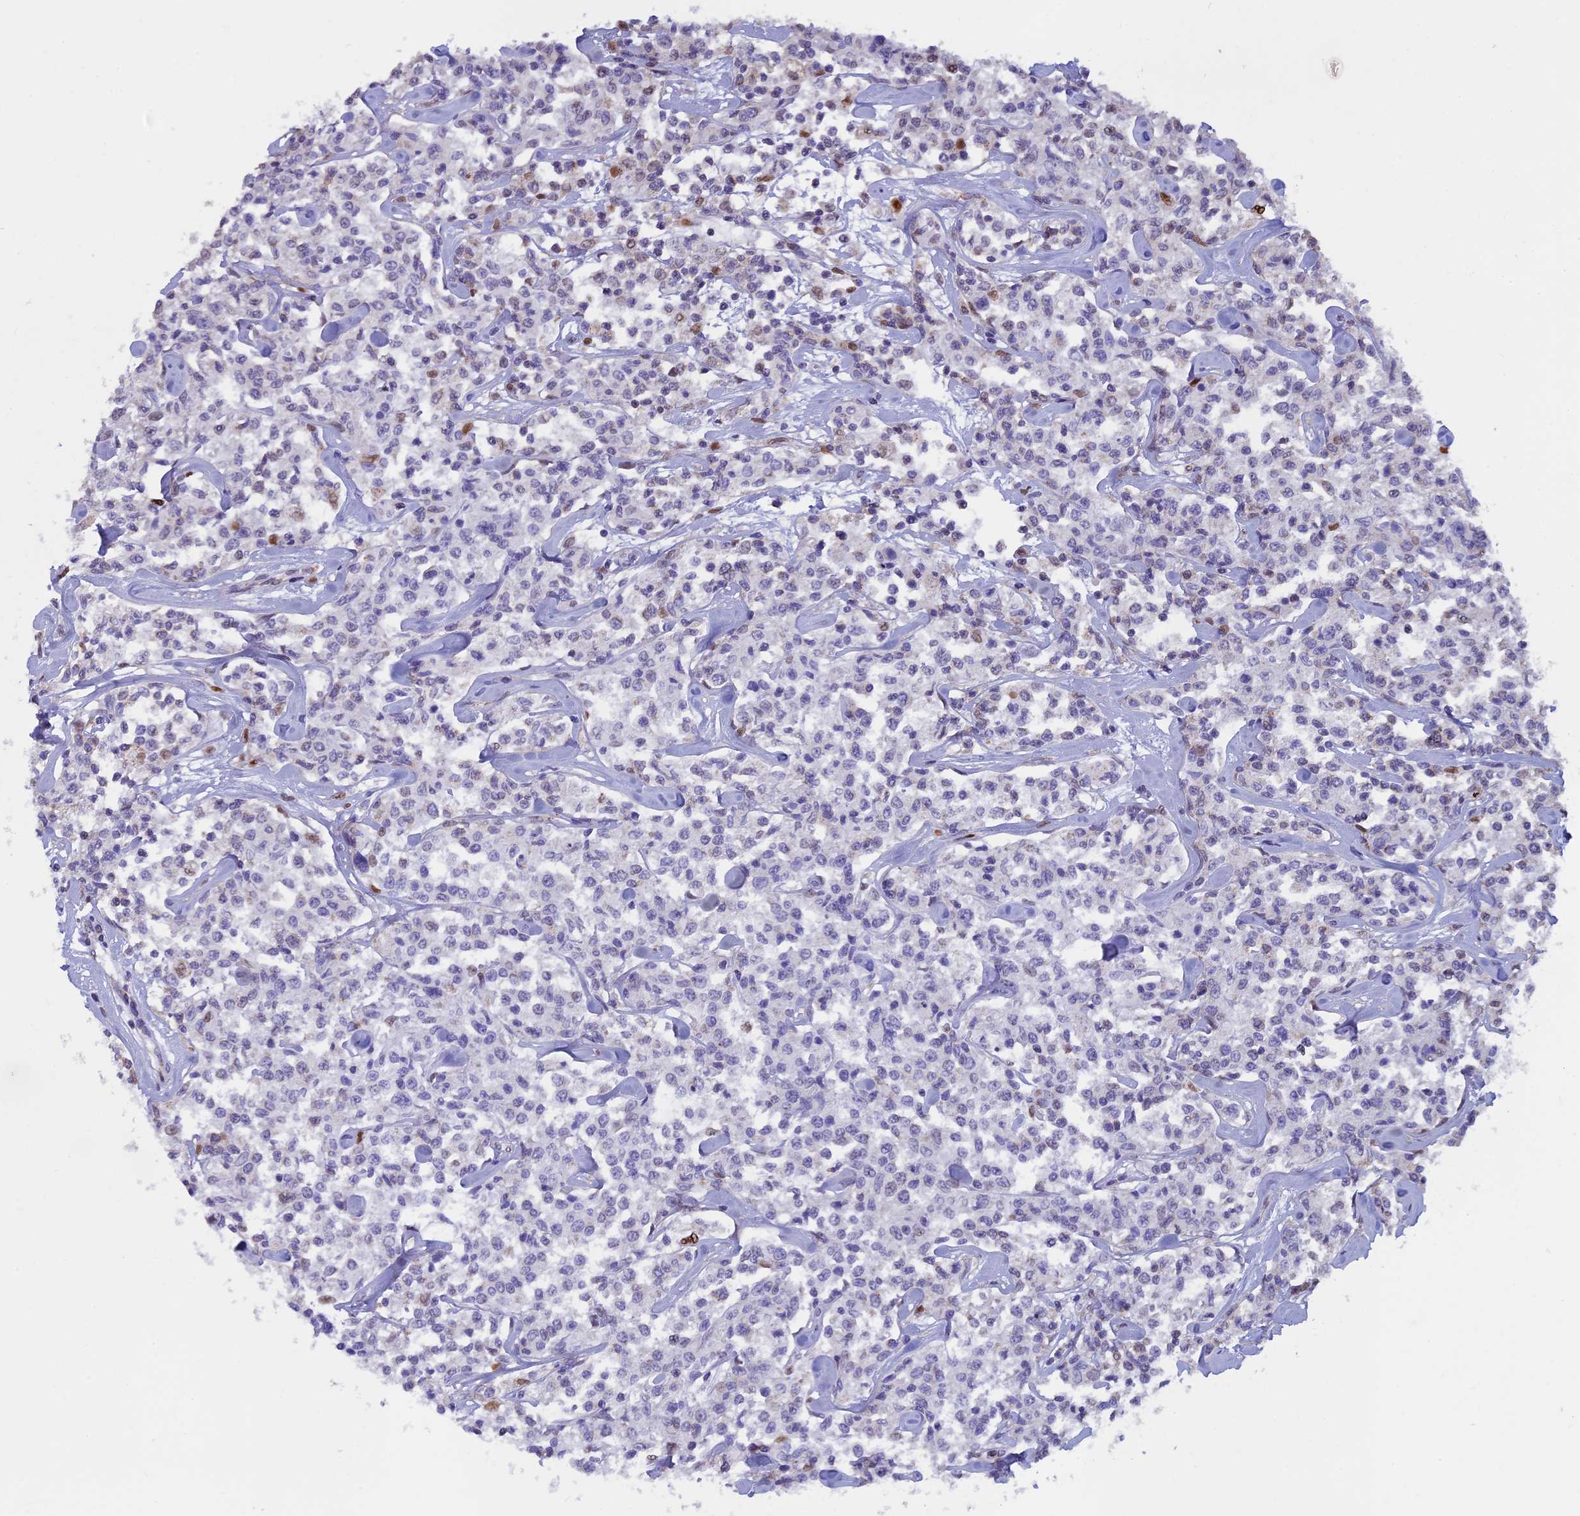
{"staining": {"intensity": "negative", "quantity": "none", "location": "none"}, "tissue": "lymphoma", "cell_type": "Tumor cells", "image_type": "cancer", "snomed": [{"axis": "morphology", "description": "Malignant lymphoma, non-Hodgkin's type, Low grade"}, {"axis": "topography", "description": "Small intestine"}], "caption": "Tumor cells are negative for brown protein staining in low-grade malignant lymphoma, non-Hodgkin's type.", "gene": "ACSS1", "patient": {"sex": "female", "age": 59}}